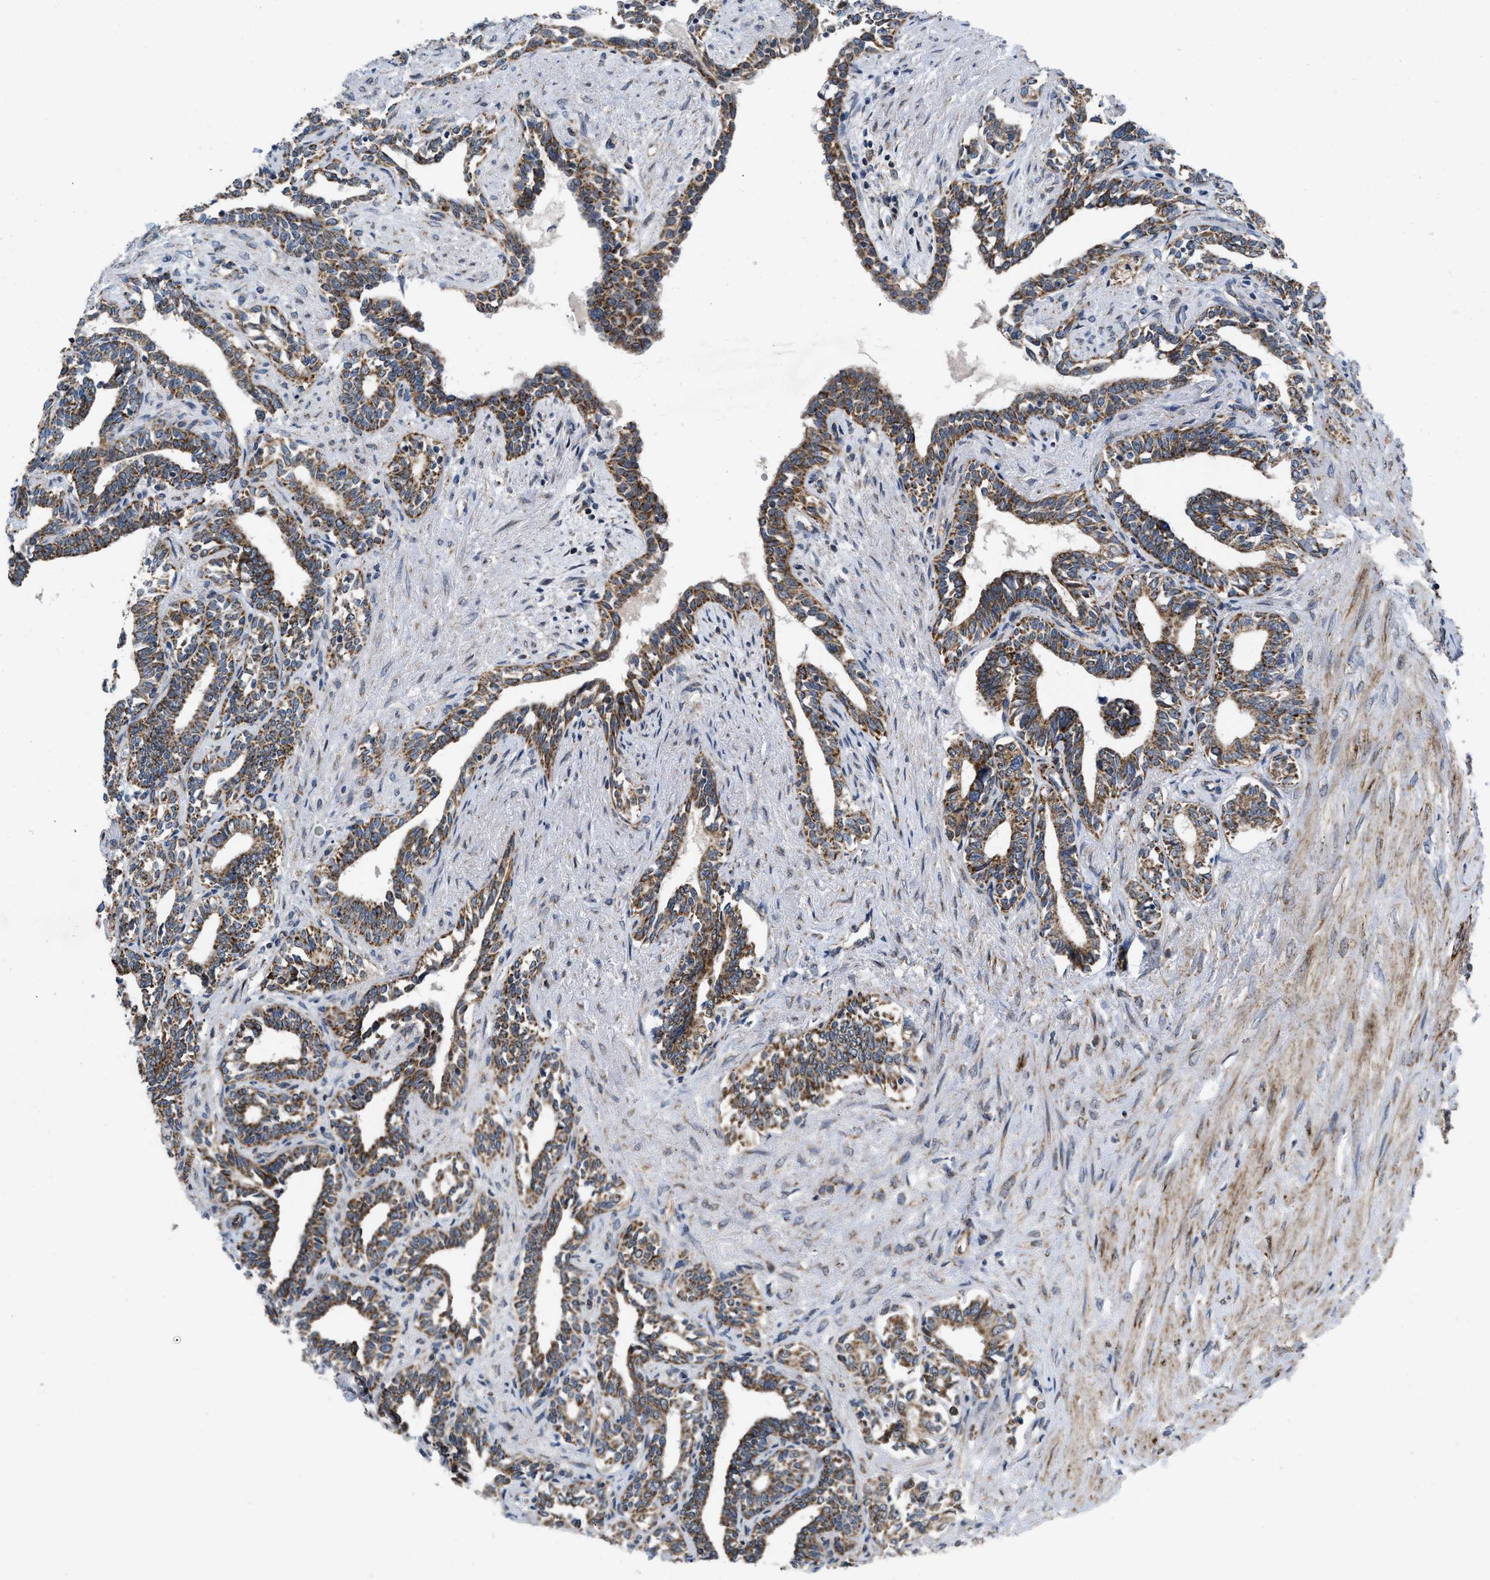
{"staining": {"intensity": "moderate", "quantity": ">75%", "location": "cytoplasmic/membranous"}, "tissue": "seminal vesicle", "cell_type": "Glandular cells", "image_type": "normal", "snomed": [{"axis": "morphology", "description": "Normal tissue, NOS"}, {"axis": "morphology", "description": "Adenocarcinoma, High grade"}, {"axis": "topography", "description": "Prostate"}, {"axis": "topography", "description": "Seminal veicle"}], "caption": "Moderate cytoplasmic/membranous positivity for a protein is present in approximately >75% of glandular cells of unremarkable seminal vesicle using immunohistochemistry (IHC).", "gene": "AKAP1", "patient": {"sex": "male", "age": 55}}